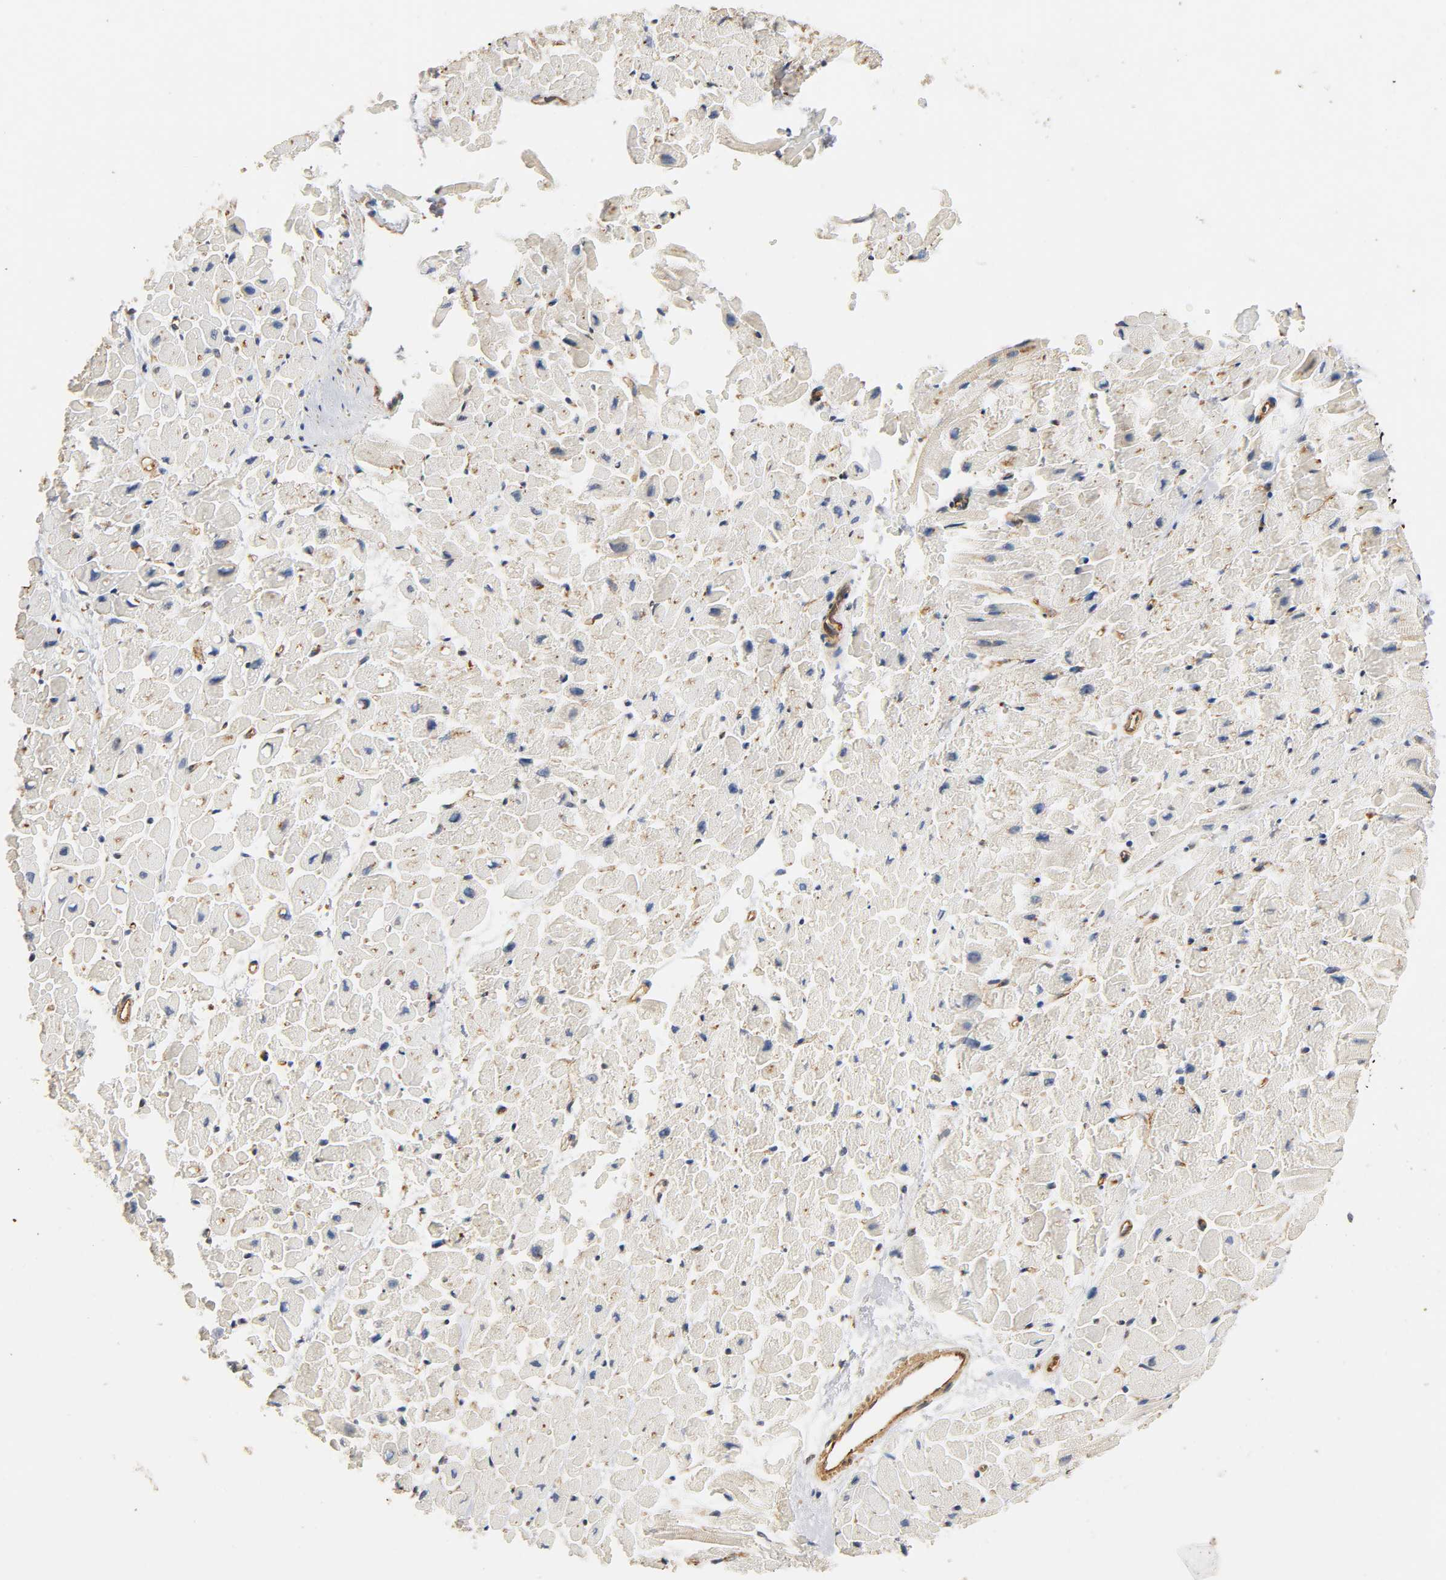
{"staining": {"intensity": "weak", "quantity": "25%-75%", "location": "cytoplasmic/membranous"}, "tissue": "heart muscle", "cell_type": "Cardiomyocytes", "image_type": "normal", "snomed": [{"axis": "morphology", "description": "Normal tissue, NOS"}, {"axis": "topography", "description": "Heart"}], "caption": "The immunohistochemical stain shows weak cytoplasmic/membranous positivity in cardiomyocytes of unremarkable heart muscle. (Brightfield microscopy of DAB IHC at high magnification).", "gene": "IFITM2", "patient": {"sex": "male", "age": 45}}